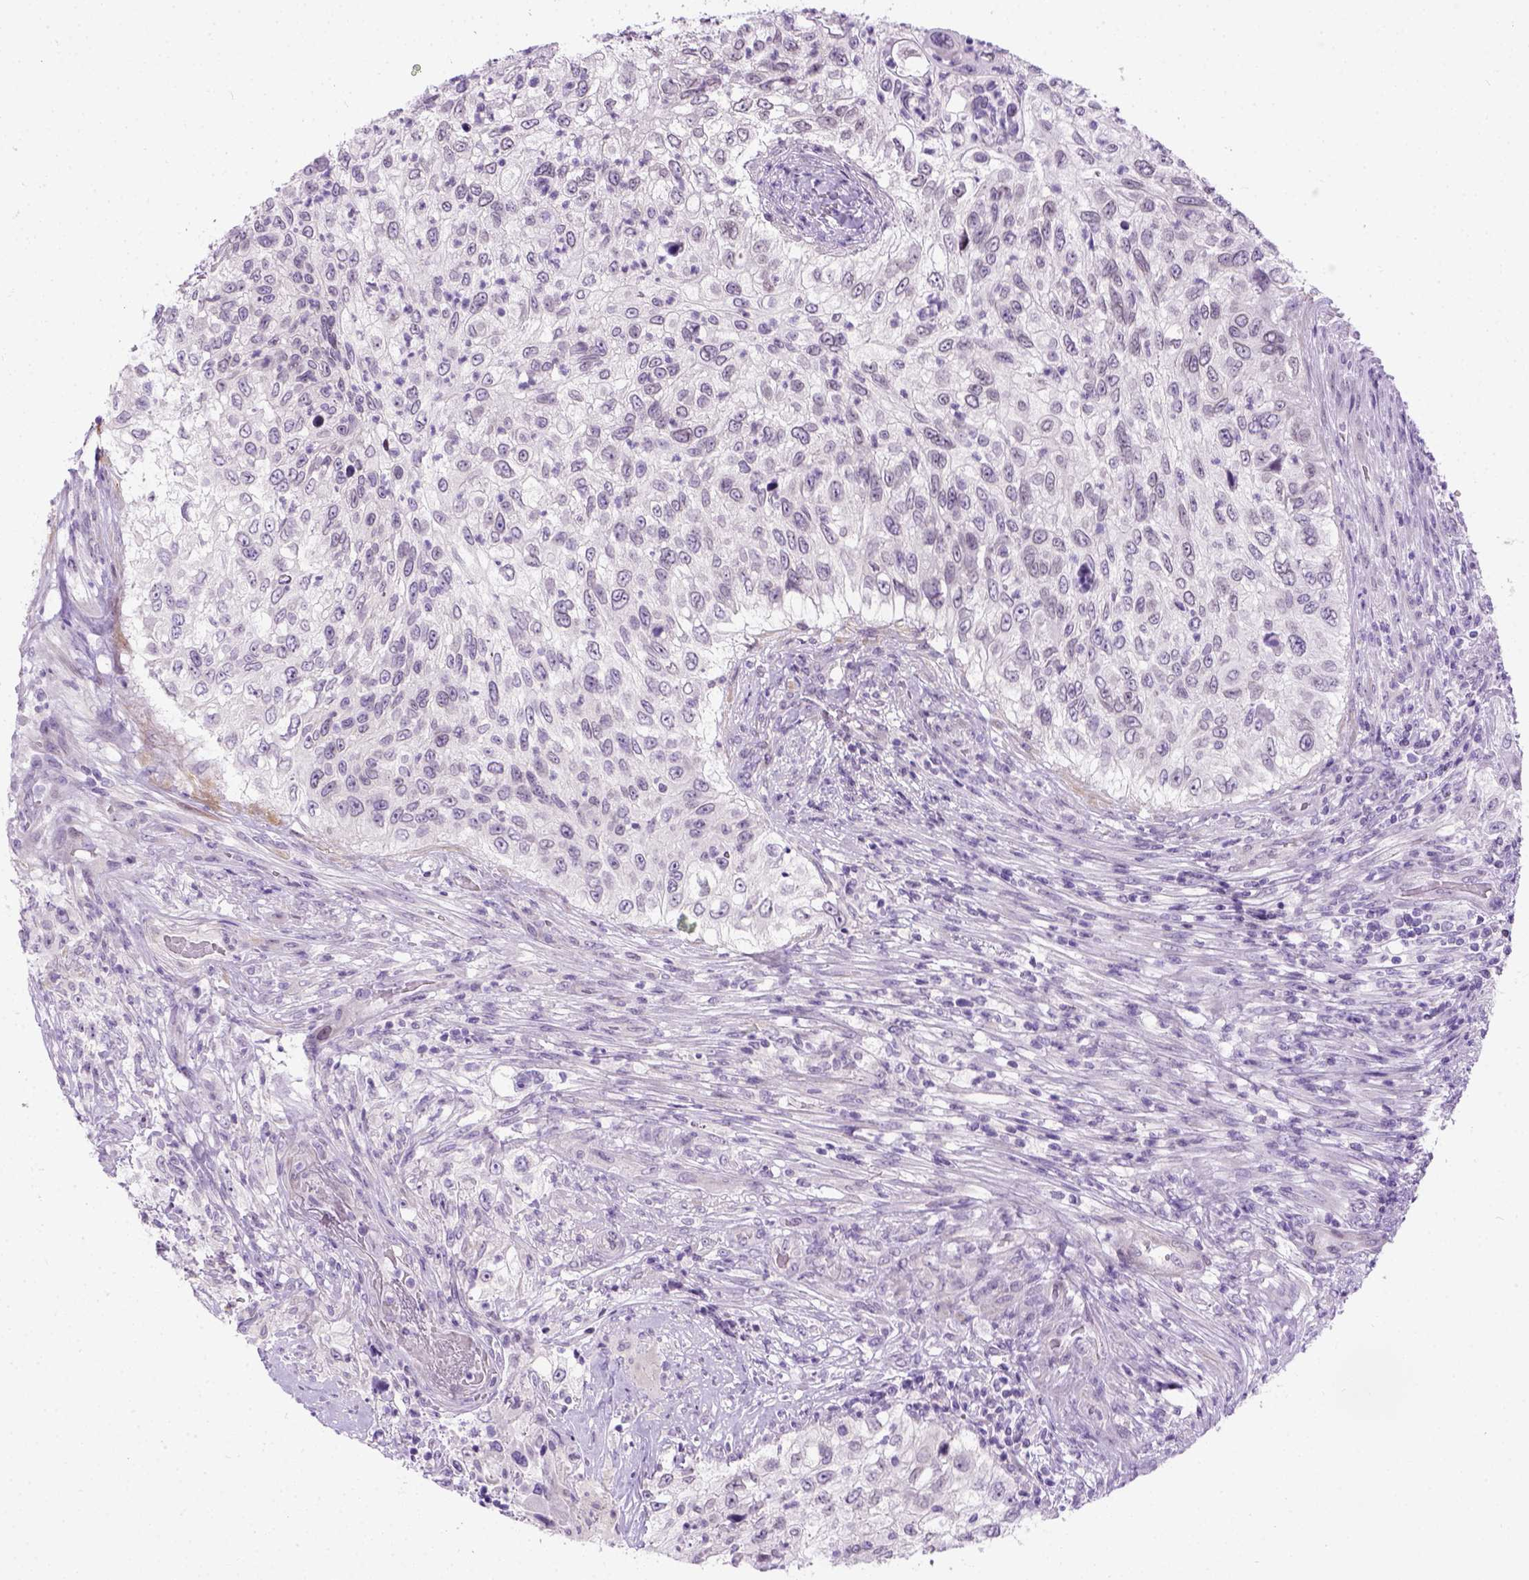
{"staining": {"intensity": "negative", "quantity": "none", "location": "none"}, "tissue": "urothelial cancer", "cell_type": "Tumor cells", "image_type": "cancer", "snomed": [{"axis": "morphology", "description": "Urothelial carcinoma, High grade"}, {"axis": "topography", "description": "Urinary bladder"}], "caption": "Histopathology image shows no significant protein staining in tumor cells of urothelial cancer.", "gene": "FAM184B", "patient": {"sex": "female", "age": 60}}